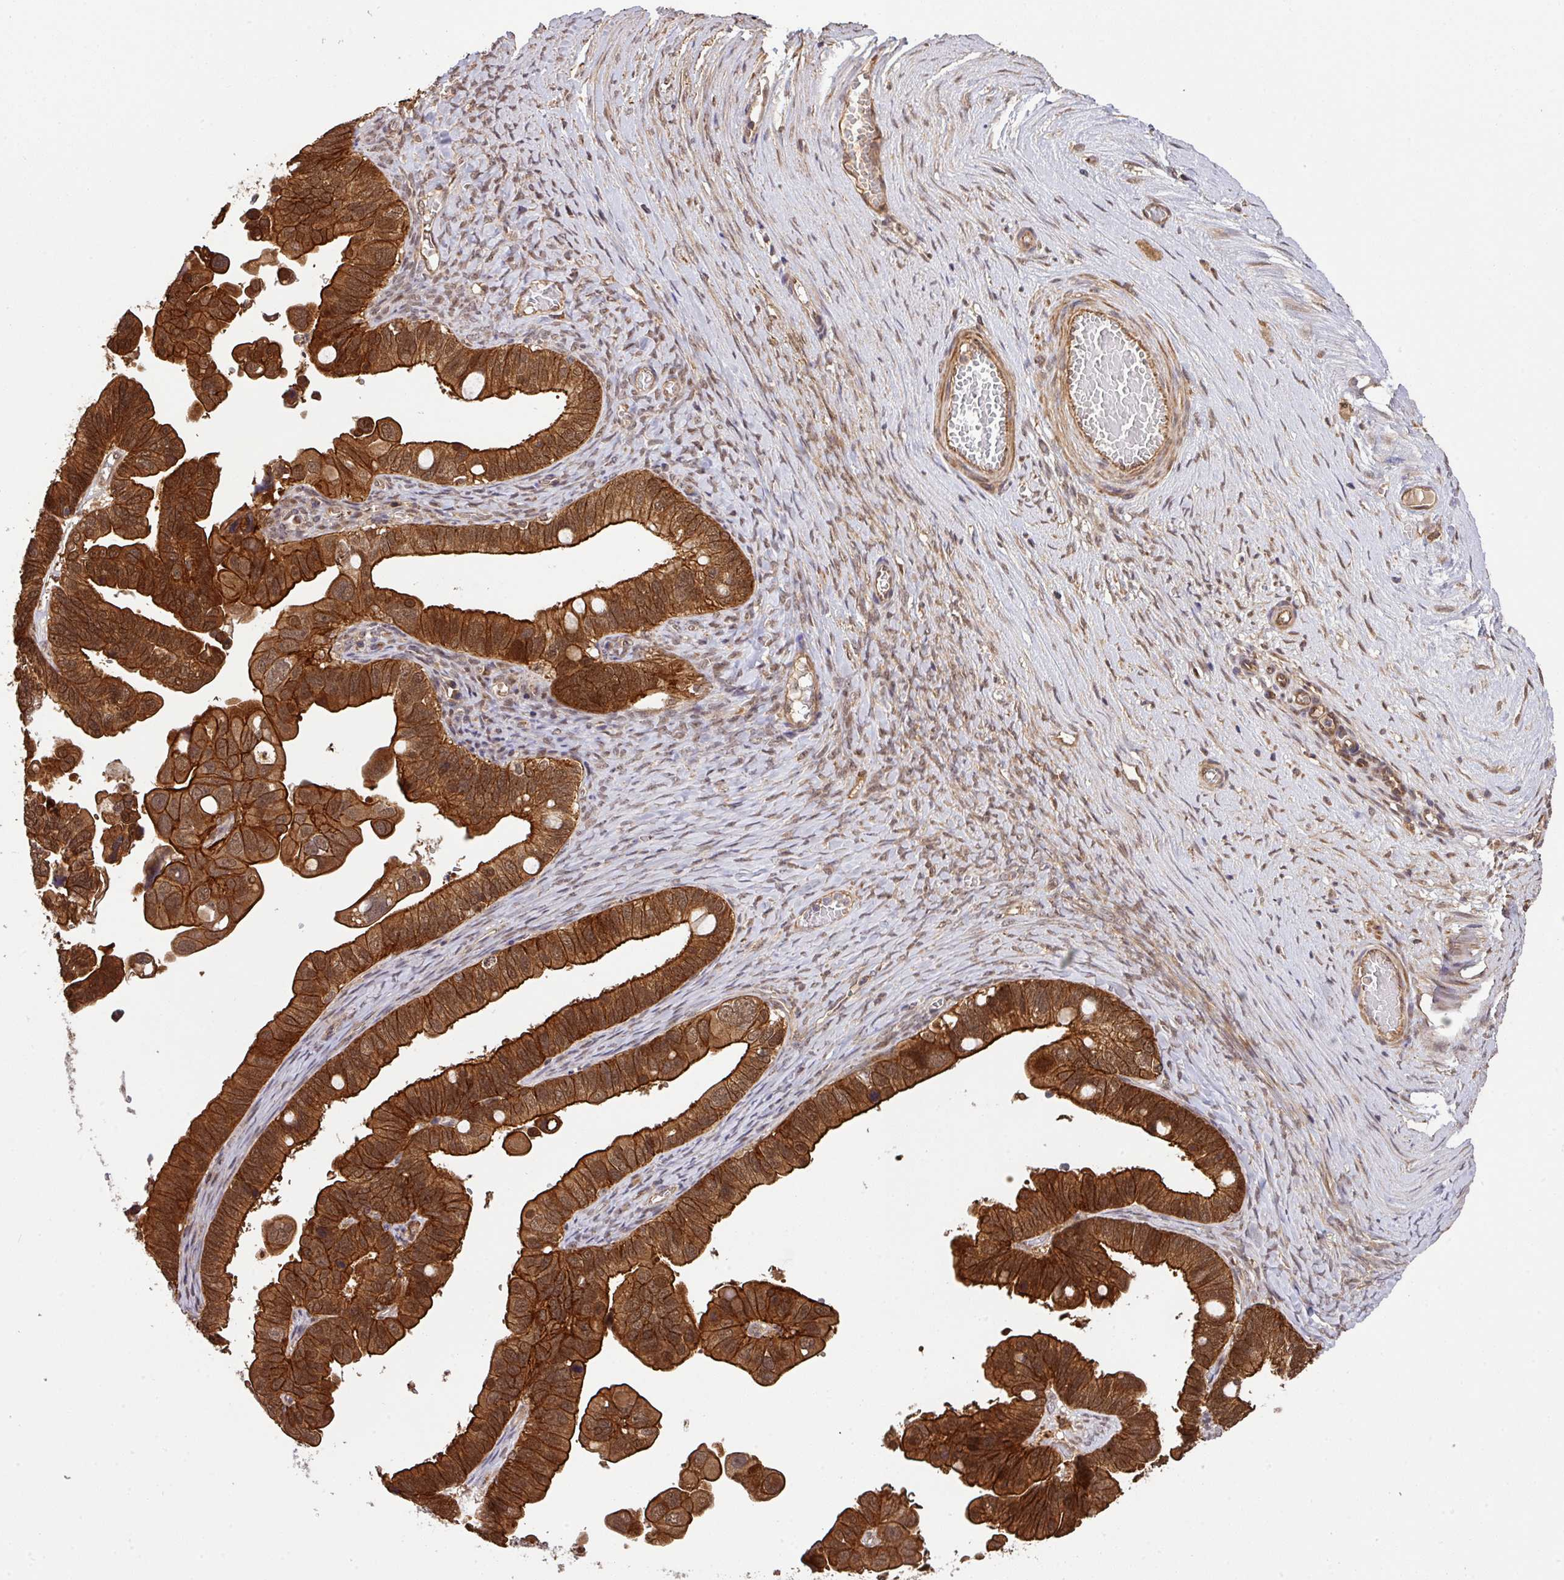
{"staining": {"intensity": "strong", "quantity": ">75%", "location": "cytoplasmic/membranous,nuclear"}, "tissue": "ovarian cancer", "cell_type": "Tumor cells", "image_type": "cancer", "snomed": [{"axis": "morphology", "description": "Cystadenocarcinoma, serous, NOS"}, {"axis": "topography", "description": "Ovary"}], "caption": "This micrograph exhibits IHC staining of ovarian cancer (serous cystadenocarcinoma), with high strong cytoplasmic/membranous and nuclear expression in approximately >75% of tumor cells.", "gene": "ARPIN", "patient": {"sex": "female", "age": 56}}